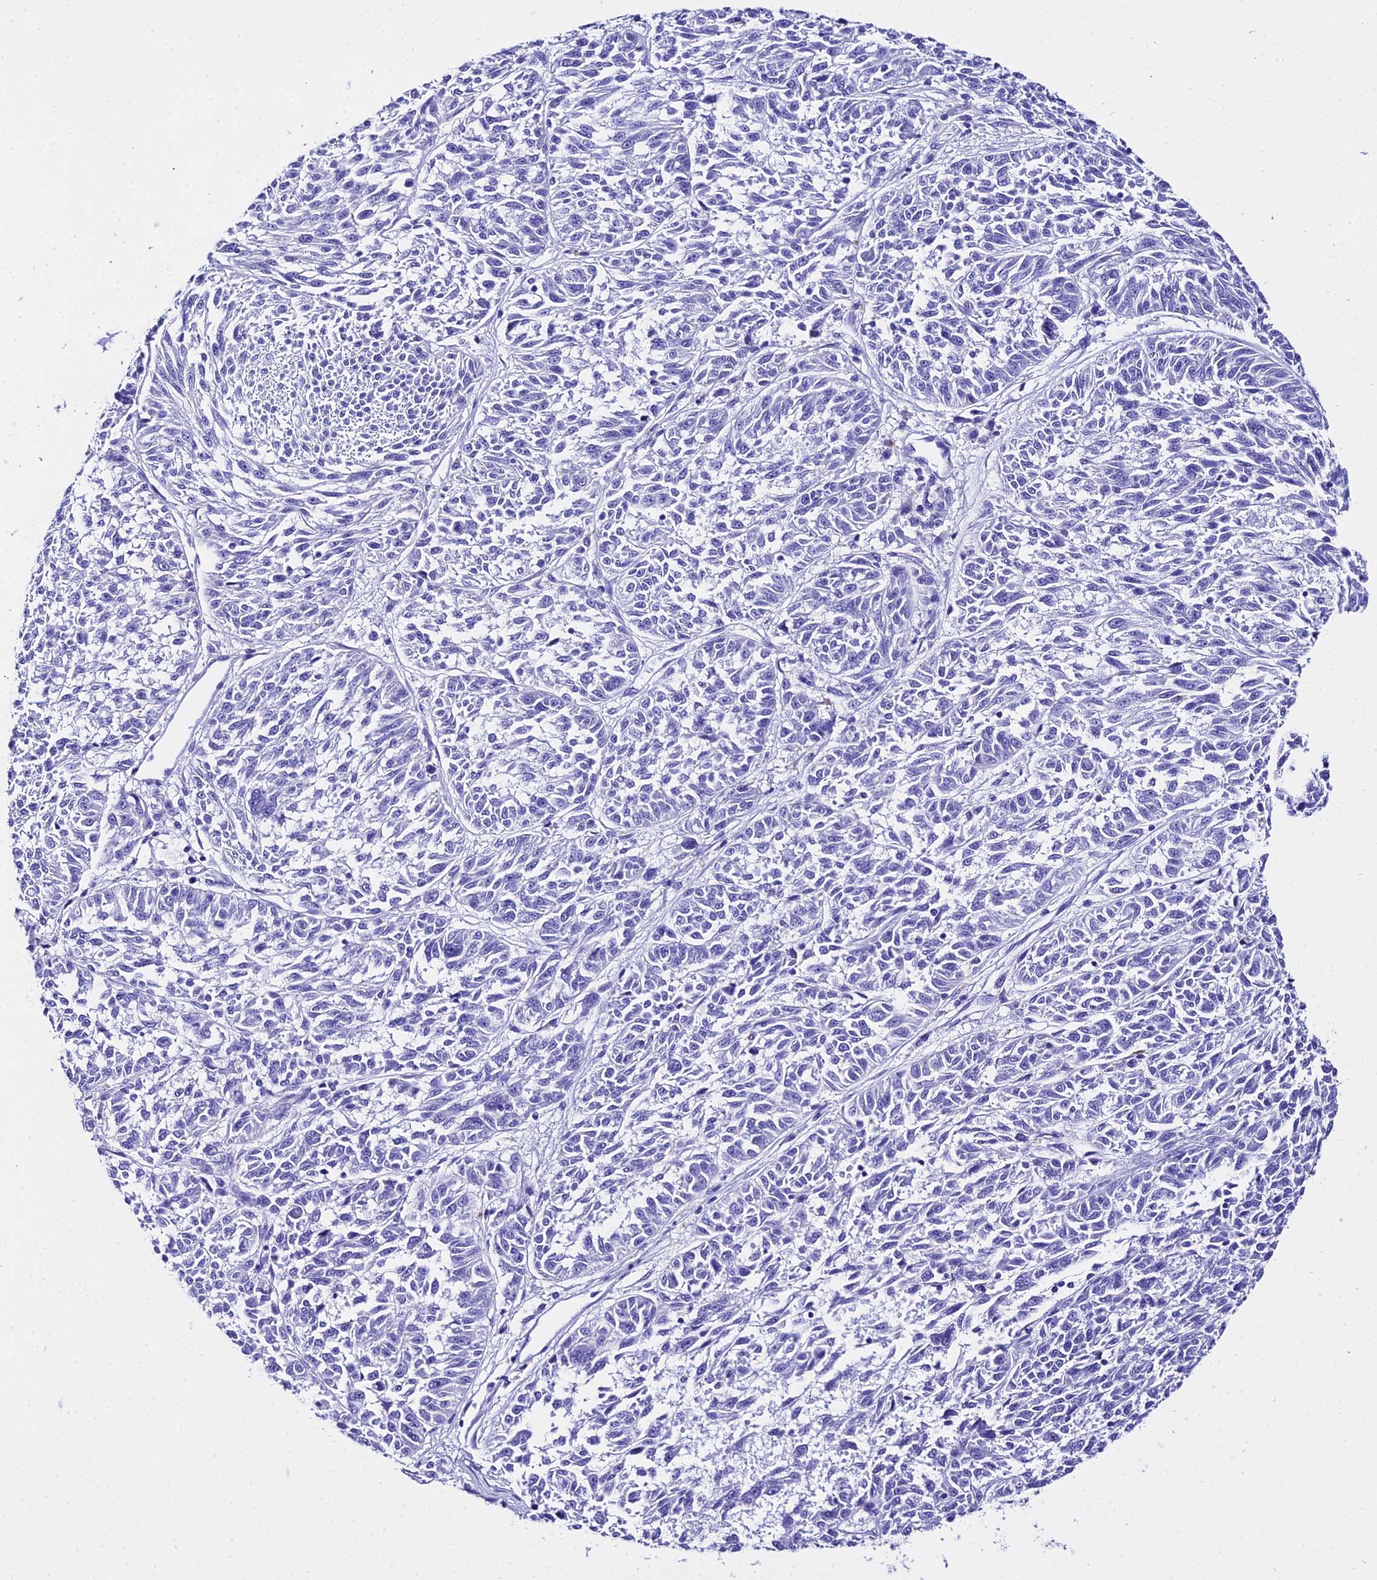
{"staining": {"intensity": "negative", "quantity": "none", "location": "none"}, "tissue": "melanoma", "cell_type": "Tumor cells", "image_type": "cancer", "snomed": [{"axis": "morphology", "description": "Malignant melanoma, NOS"}, {"axis": "topography", "description": "Skin"}], "caption": "Immunohistochemistry of human melanoma demonstrates no staining in tumor cells. Brightfield microscopy of immunohistochemistry stained with DAB (brown) and hematoxylin (blue), captured at high magnification.", "gene": "TRMT44", "patient": {"sex": "male", "age": 53}}